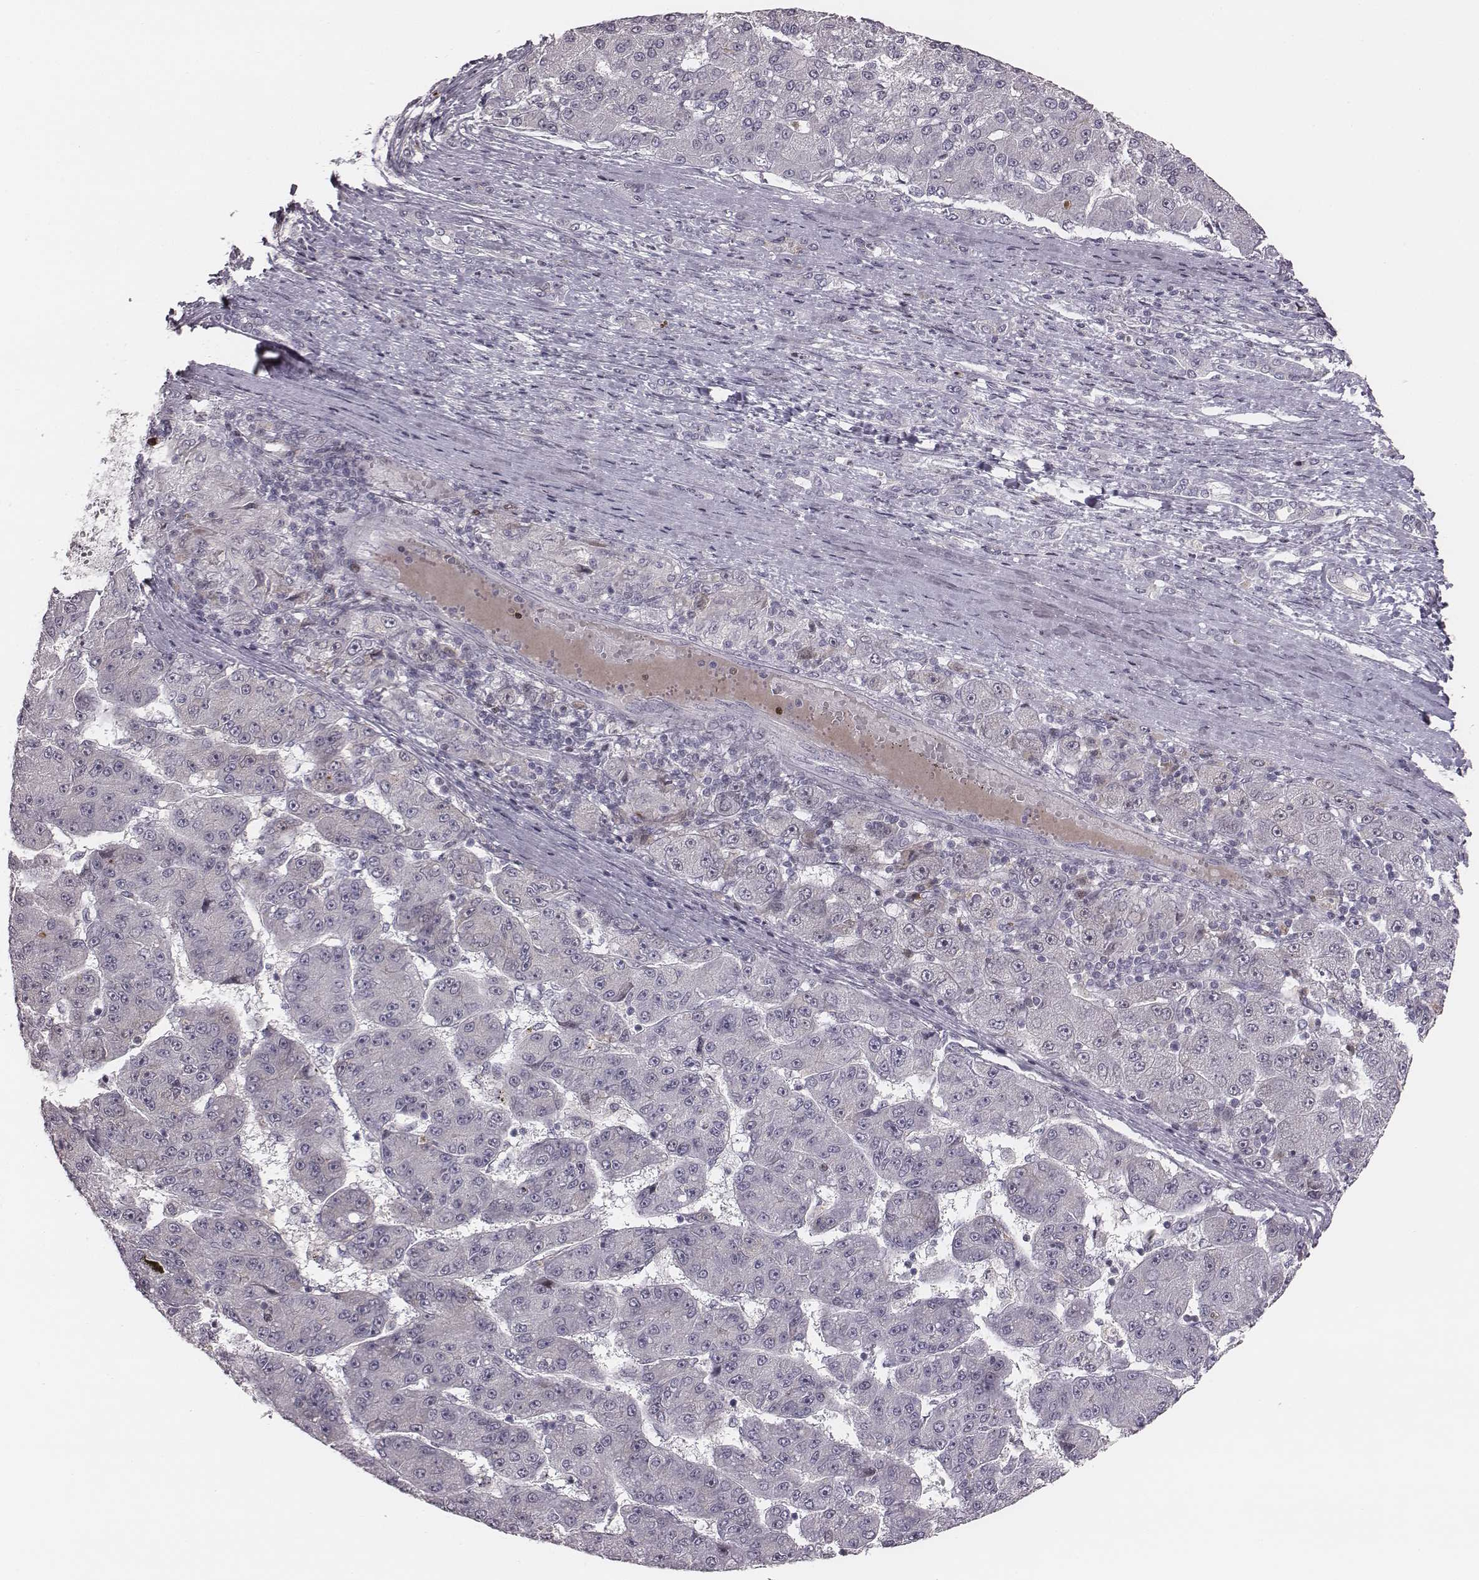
{"staining": {"intensity": "negative", "quantity": "none", "location": "none"}, "tissue": "liver cancer", "cell_type": "Tumor cells", "image_type": "cancer", "snomed": [{"axis": "morphology", "description": "Carcinoma, Hepatocellular, NOS"}, {"axis": "topography", "description": "Liver"}], "caption": "Immunohistochemistry histopathology image of liver cancer stained for a protein (brown), which demonstrates no staining in tumor cells.", "gene": "NDC1", "patient": {"sex": "male", "age": 67}}